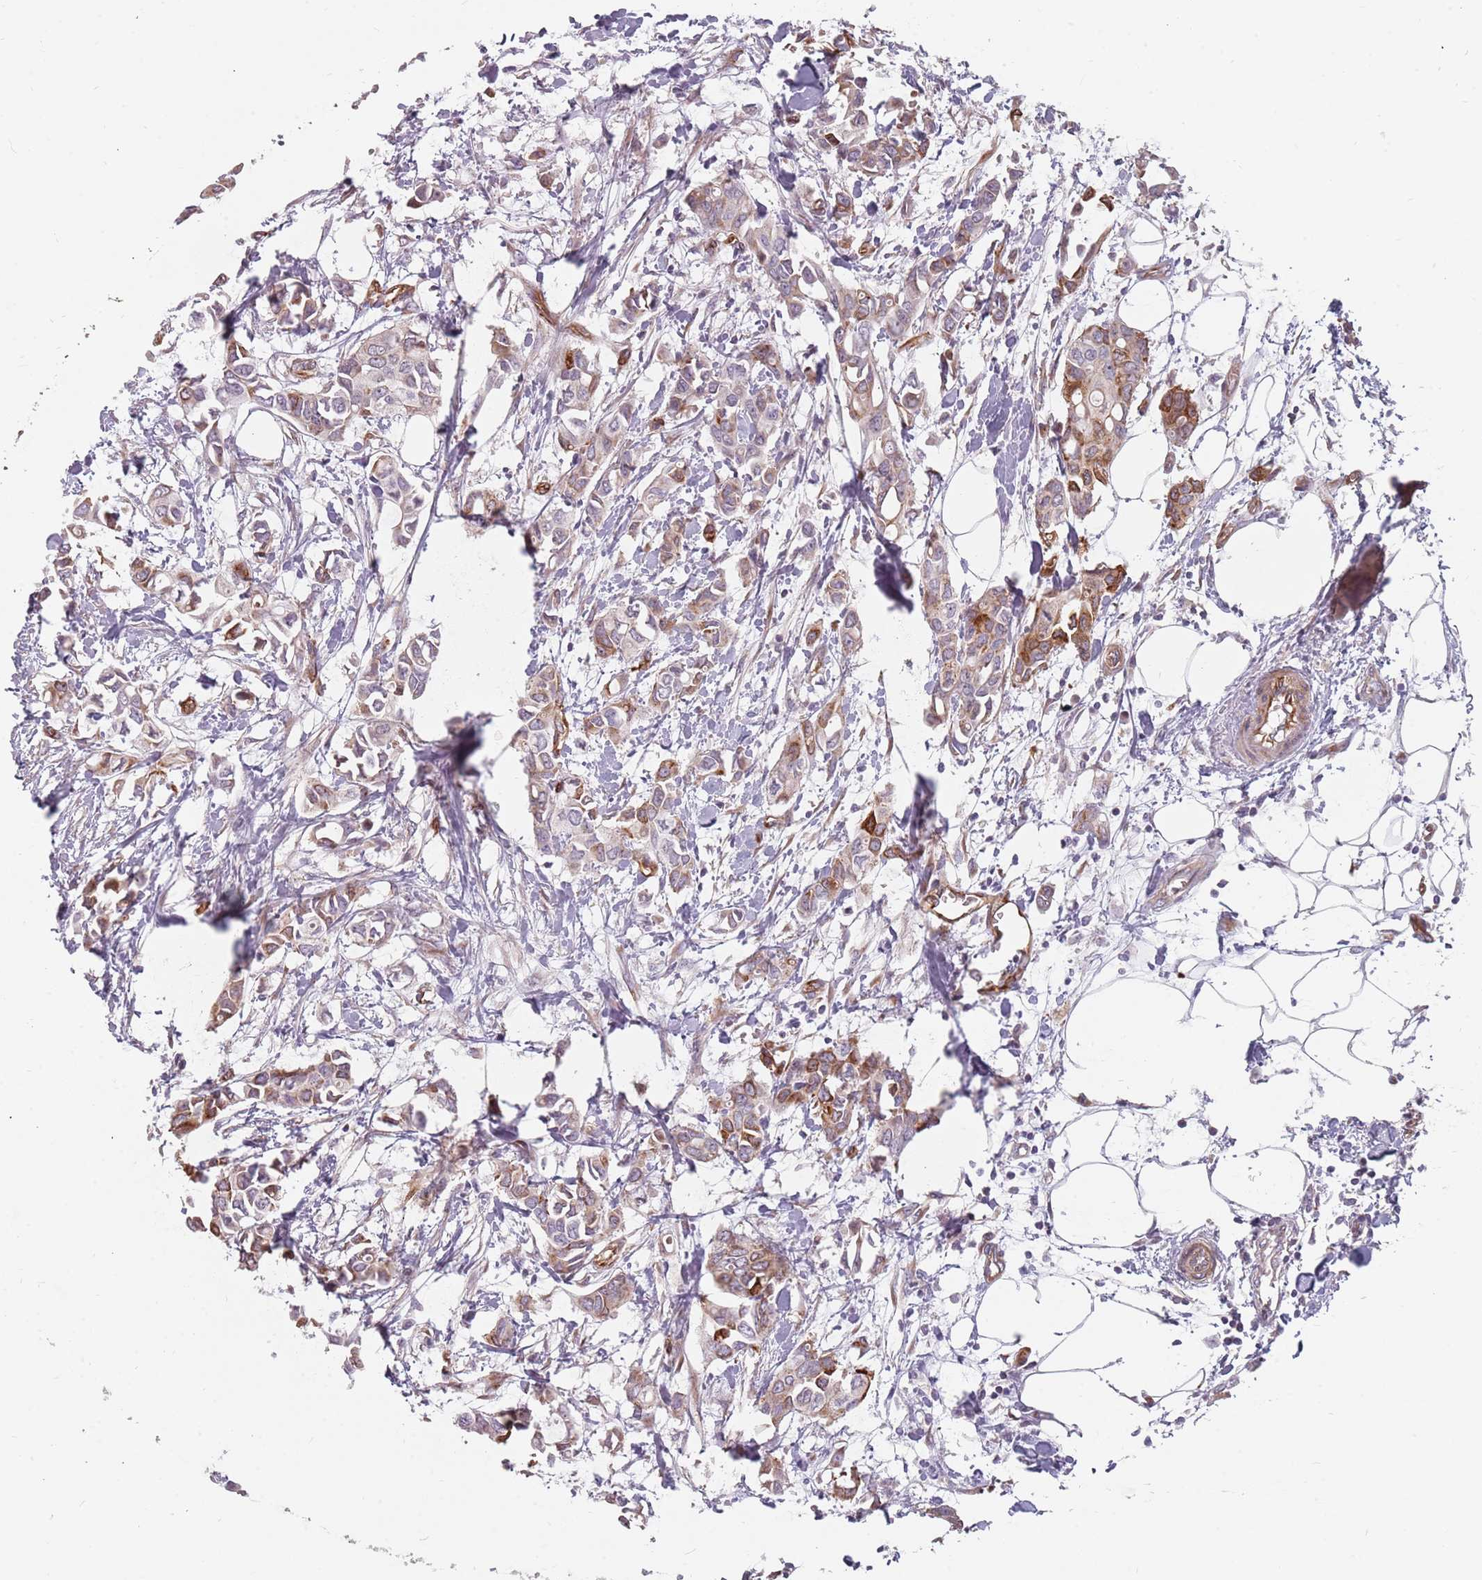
{"staining": {"intensity": "moderate", "quantity": ">75%", "location": "cytoplasmic/membranous"}, "tissue": "breast cancer", "cell_type": "Tumor cells", "image_type": "cancer", "snomed": [{"axis": "morphology", "description": "Duct carcinoma"}, {"axis": "topography", "description": "Breast"}], "caption": "This is a histology image of immunohistochemistry (IHC) staining of breast cancer (infiltrating ductal carcinoma), which shows moderate positivity in the cytoplasmic/membranous of tumor cells.", "gene": "GAS2L3", "patient": {"sex": "female", "age": 41}}